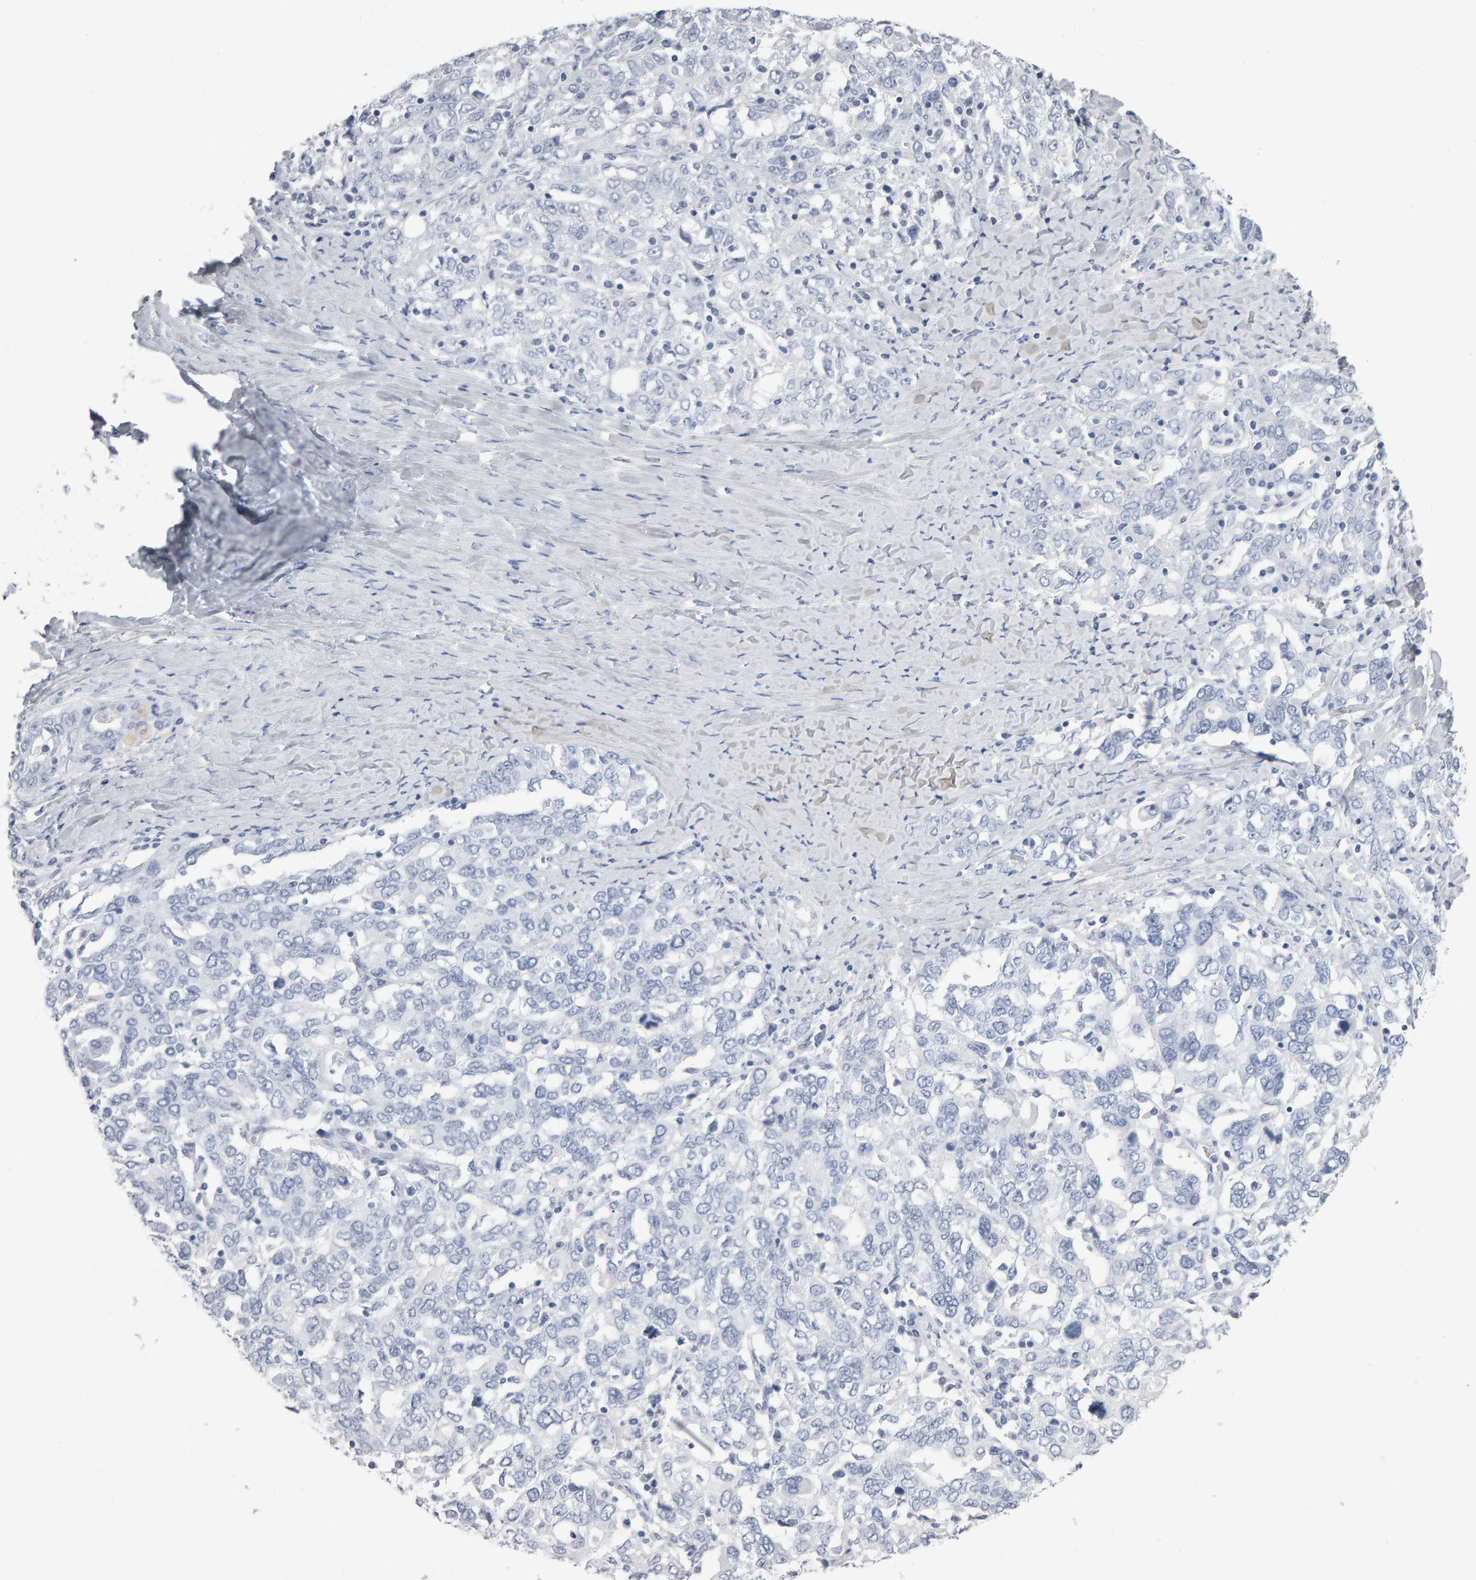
{"staining": {"intensity": "negative", "quantity": "none", "location": "none"}, "tissue": "ovarian cancer", "cell_type": "Tumor cells", "image_type": "cancer", "snomed": [{"axis": "morphology", "description": "Carcinoma, endometroid"}, {"axis": "topography", "description": "Ovary"}], "caption": "This is an immunohistochemistry (IHC) histopathology image of human ovarian cancer (endometroid carcinoma). There is no expression in tumor cells.", "gene": "NCDN", "patient": {"sex": "female", "age": 62}}